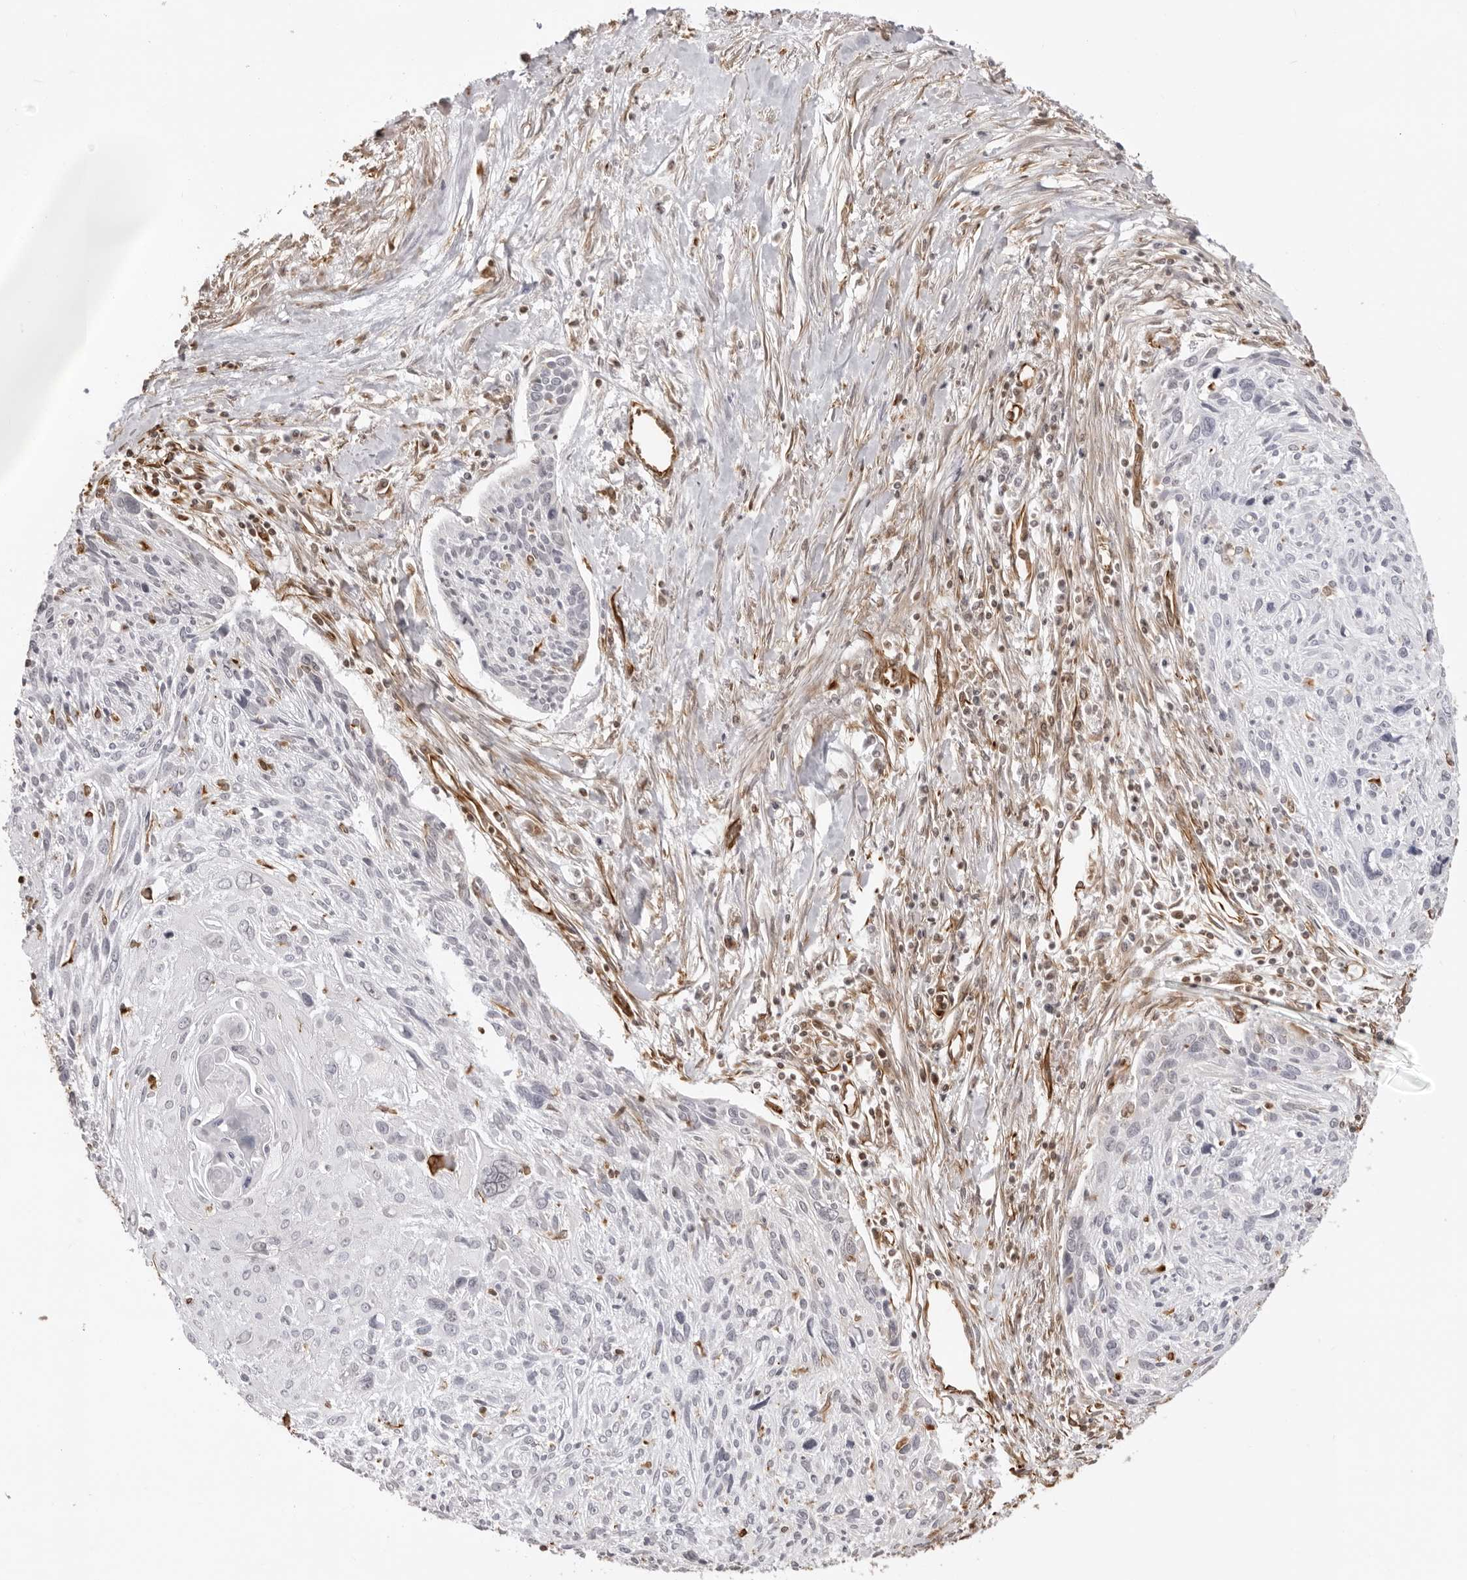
{"staining": {"intensity": "negative", "quantity": "none", "location": "none"}, "tissue": "cervical cancer", "cell_type": "Tumor cells", "image_type": "cancer", "snomed": [{"axis": "morphology", "description": "Squamous cell carcinoma, NOS"}, {"axis": "topography", "description": "Cervix"}], "caption": "Tumor cells show no significant protein positivity in cervical cancer.", "gene": "DYNLT5", "patient": {"sex": "female", "age": 51}}